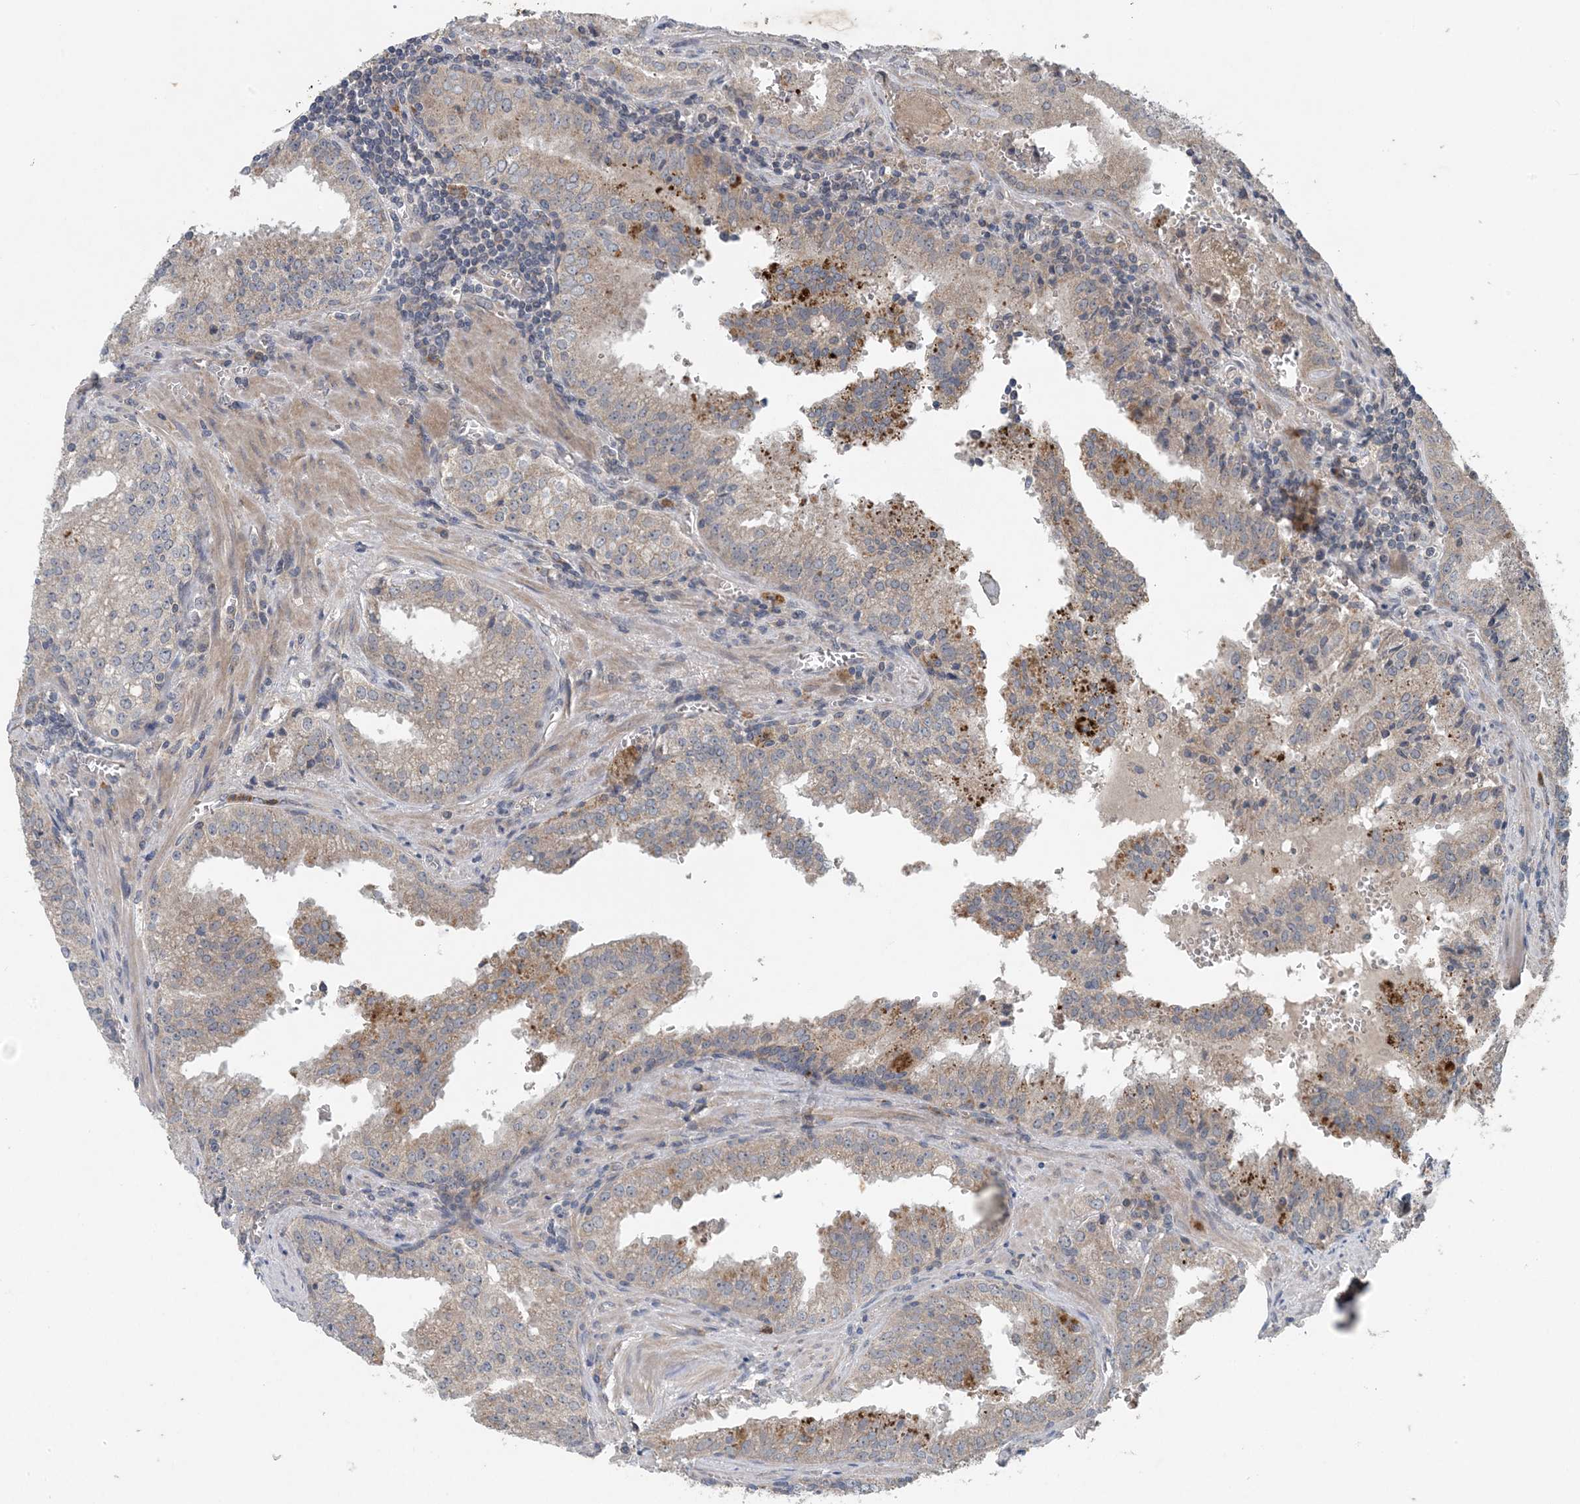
{"staining": {"intensity": "weak", "quantity": "25%-75%", "location": "cytoplasmic/membranous"}, "tissue": "prostate cancer", "cell_type": "Tumor cells", "image_type": "cancer", "snomed": [{"axis": "morphology", "description": "Adenocarcinoma, High grade"}, {"axis": "topography", "description": "Prostate"}], "caption": "IHC photomicrograph of human prostate cancer (high-grade adenocarcinoma) stained for a protein (brown), which reveals low levels of weak cytoplasmic/membranous positivity in about 25%-75% of tumor cells.", "gene": "MYO9B", "patient": {"sex": "male", "age": 68}}